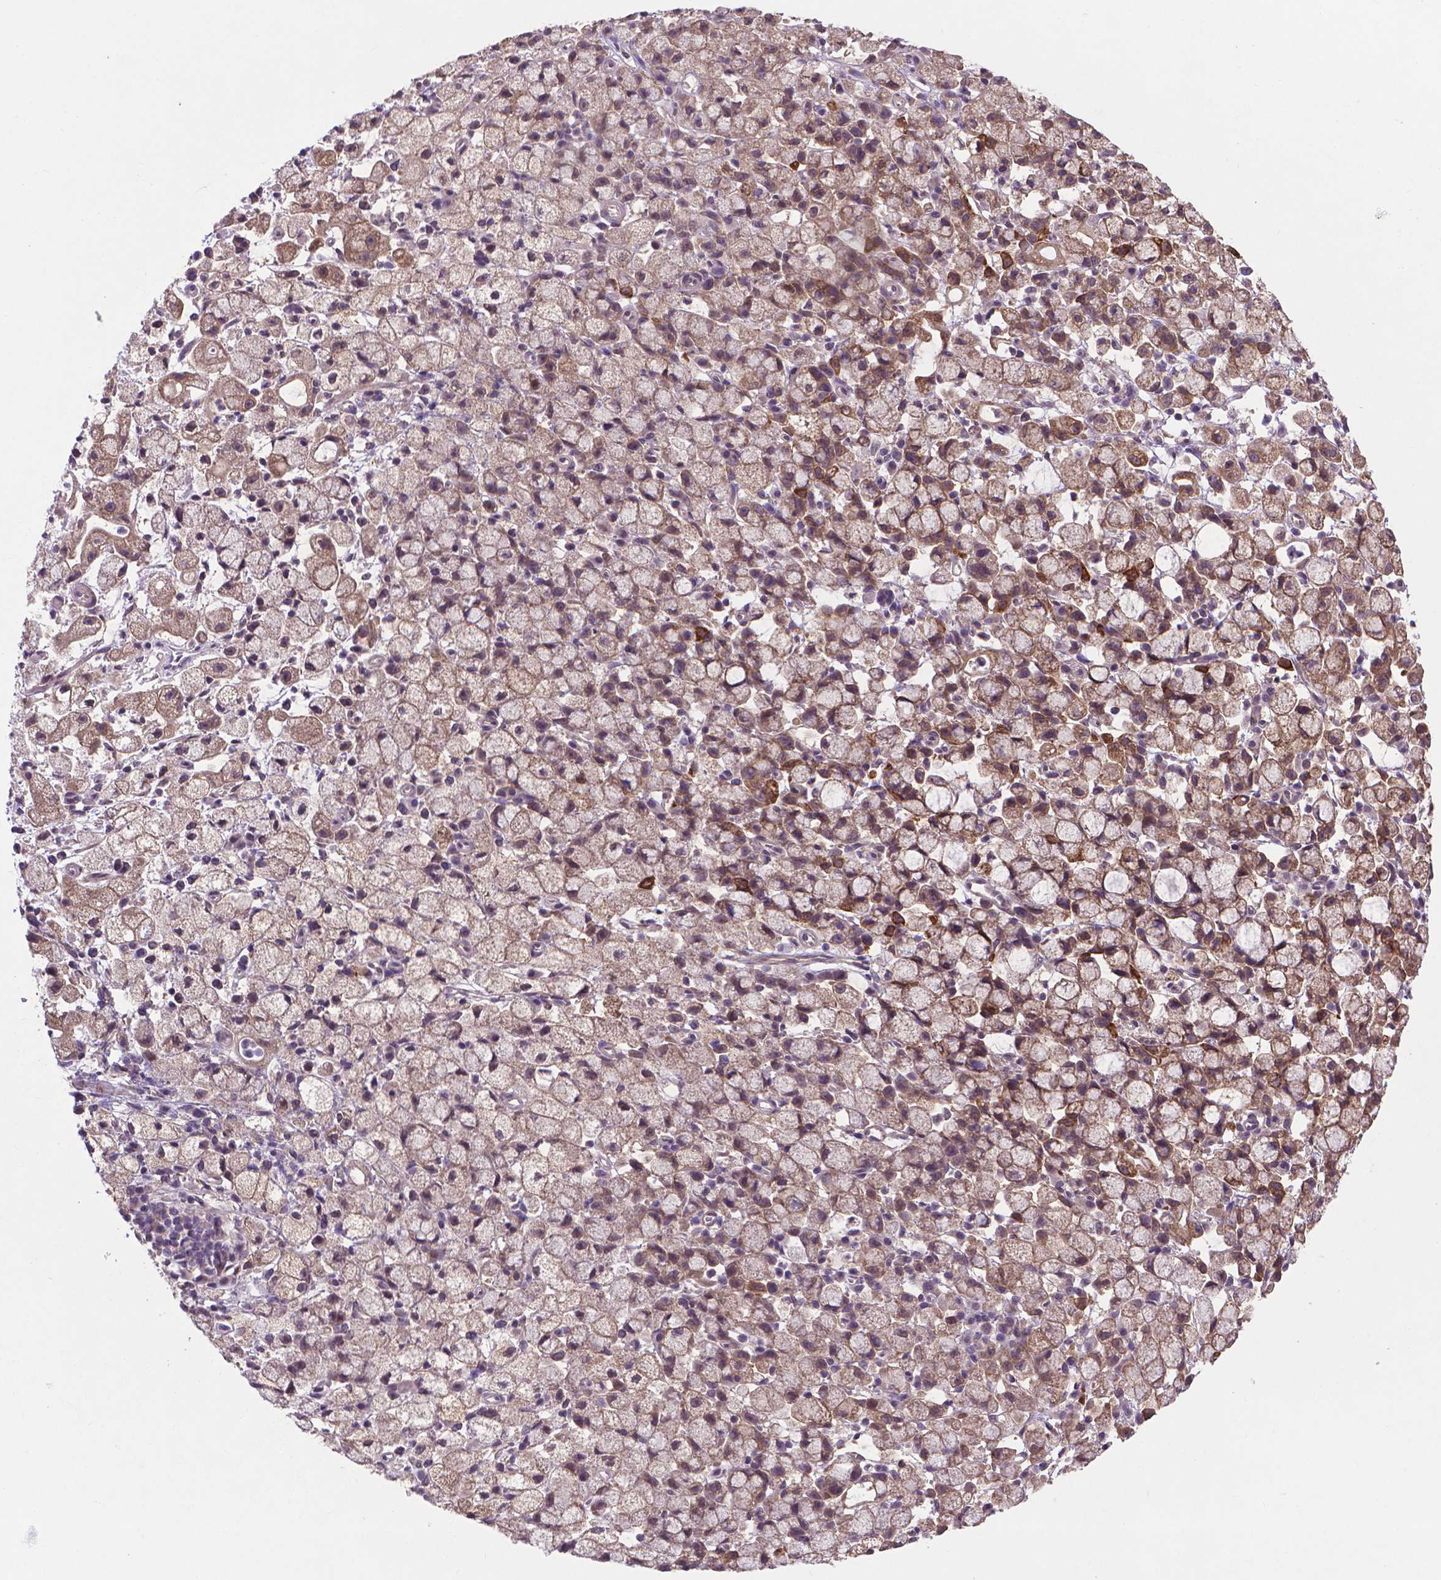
{"staining": {"intensity": "moderate", "quantity": "25%-75%", "location": "cytoplasmic/membranous"}, "tissue": "stomach cancer", "cell_type": "Tumor cells", "image_type": "cancer", "snomed": [{"axis": "morphology", "description": "Adenocarcinoma, NOS"}, {"axis": "topography", "description": "Stomach"}], "caption": "Immunohistochemical staining of human adenocarcinoma (stomach) shows moderate cytoplasmic/membranous protein staining in about 25%-75% of tumor cells.", "gene": "GPR63", "patient": {"sex": "male", "age": 58}}